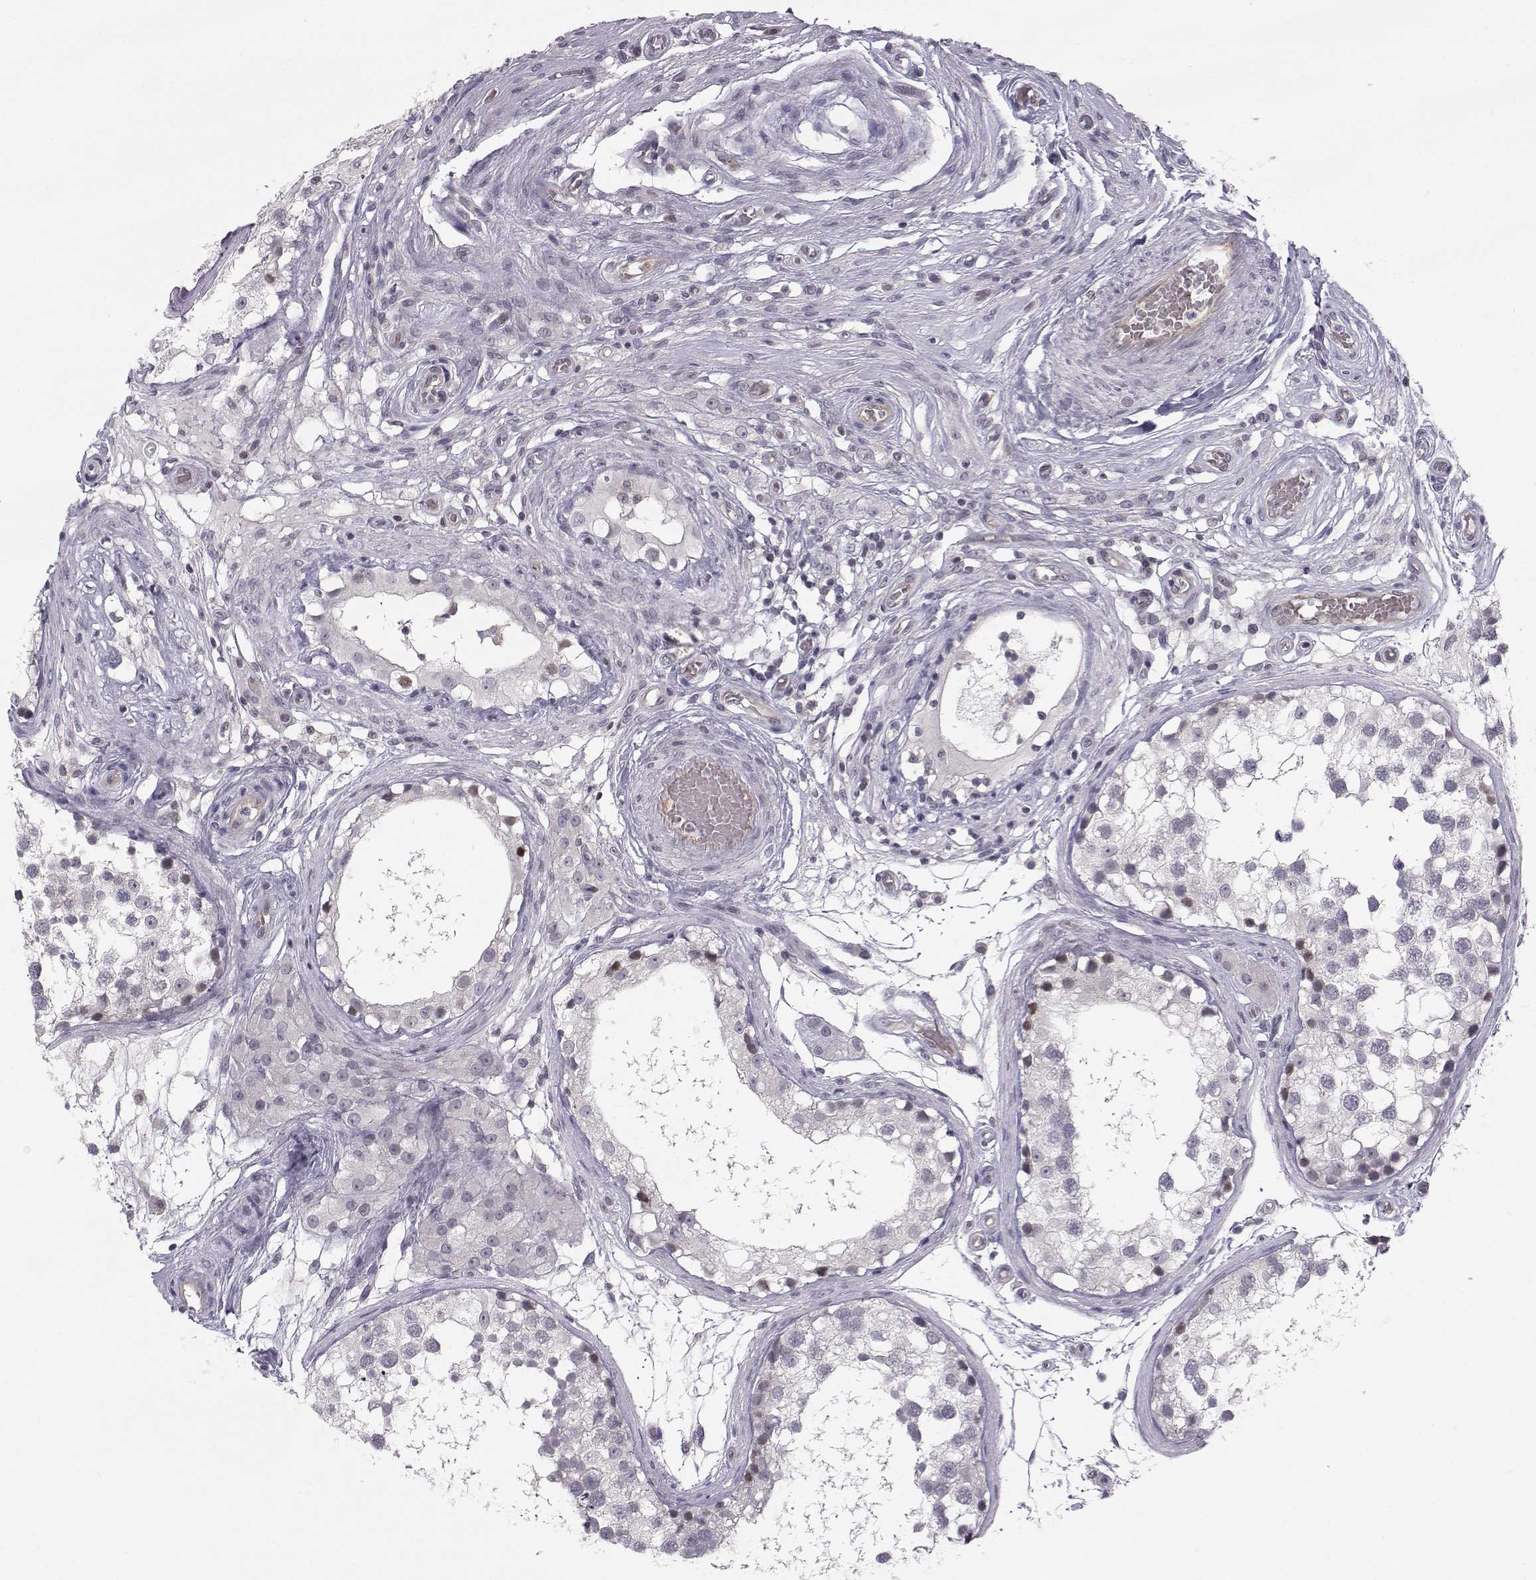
{"staining": {"intensity": "moderate", "quantity": "<25%", "location": "cytoplasmic/membranous,nuclear"}, "tissue": "testis", "cell_type": "Cells in seminiferous ducts", "image_type": "normal", "snomed": [{"axis": "morphology", "description": "Normal tissue, NOS"}, {"axis": "morphology", "description": "Seminoma, NOS"}, {"axis": "topography", "description": "Testis"}], "caption": "Testis stained for a protein shows moderate cytoplasmic/membranous,nuclear positivity in cells in seminiferous ducts. The staining is performed using DAB (3,3'-diaminobenzidine) brown chromogen to label protein expression. The nuclei are counter-stained blue using hematoxylin.", "gene": "KIF13B", "patient": {"sex": "male", "age": 65}}